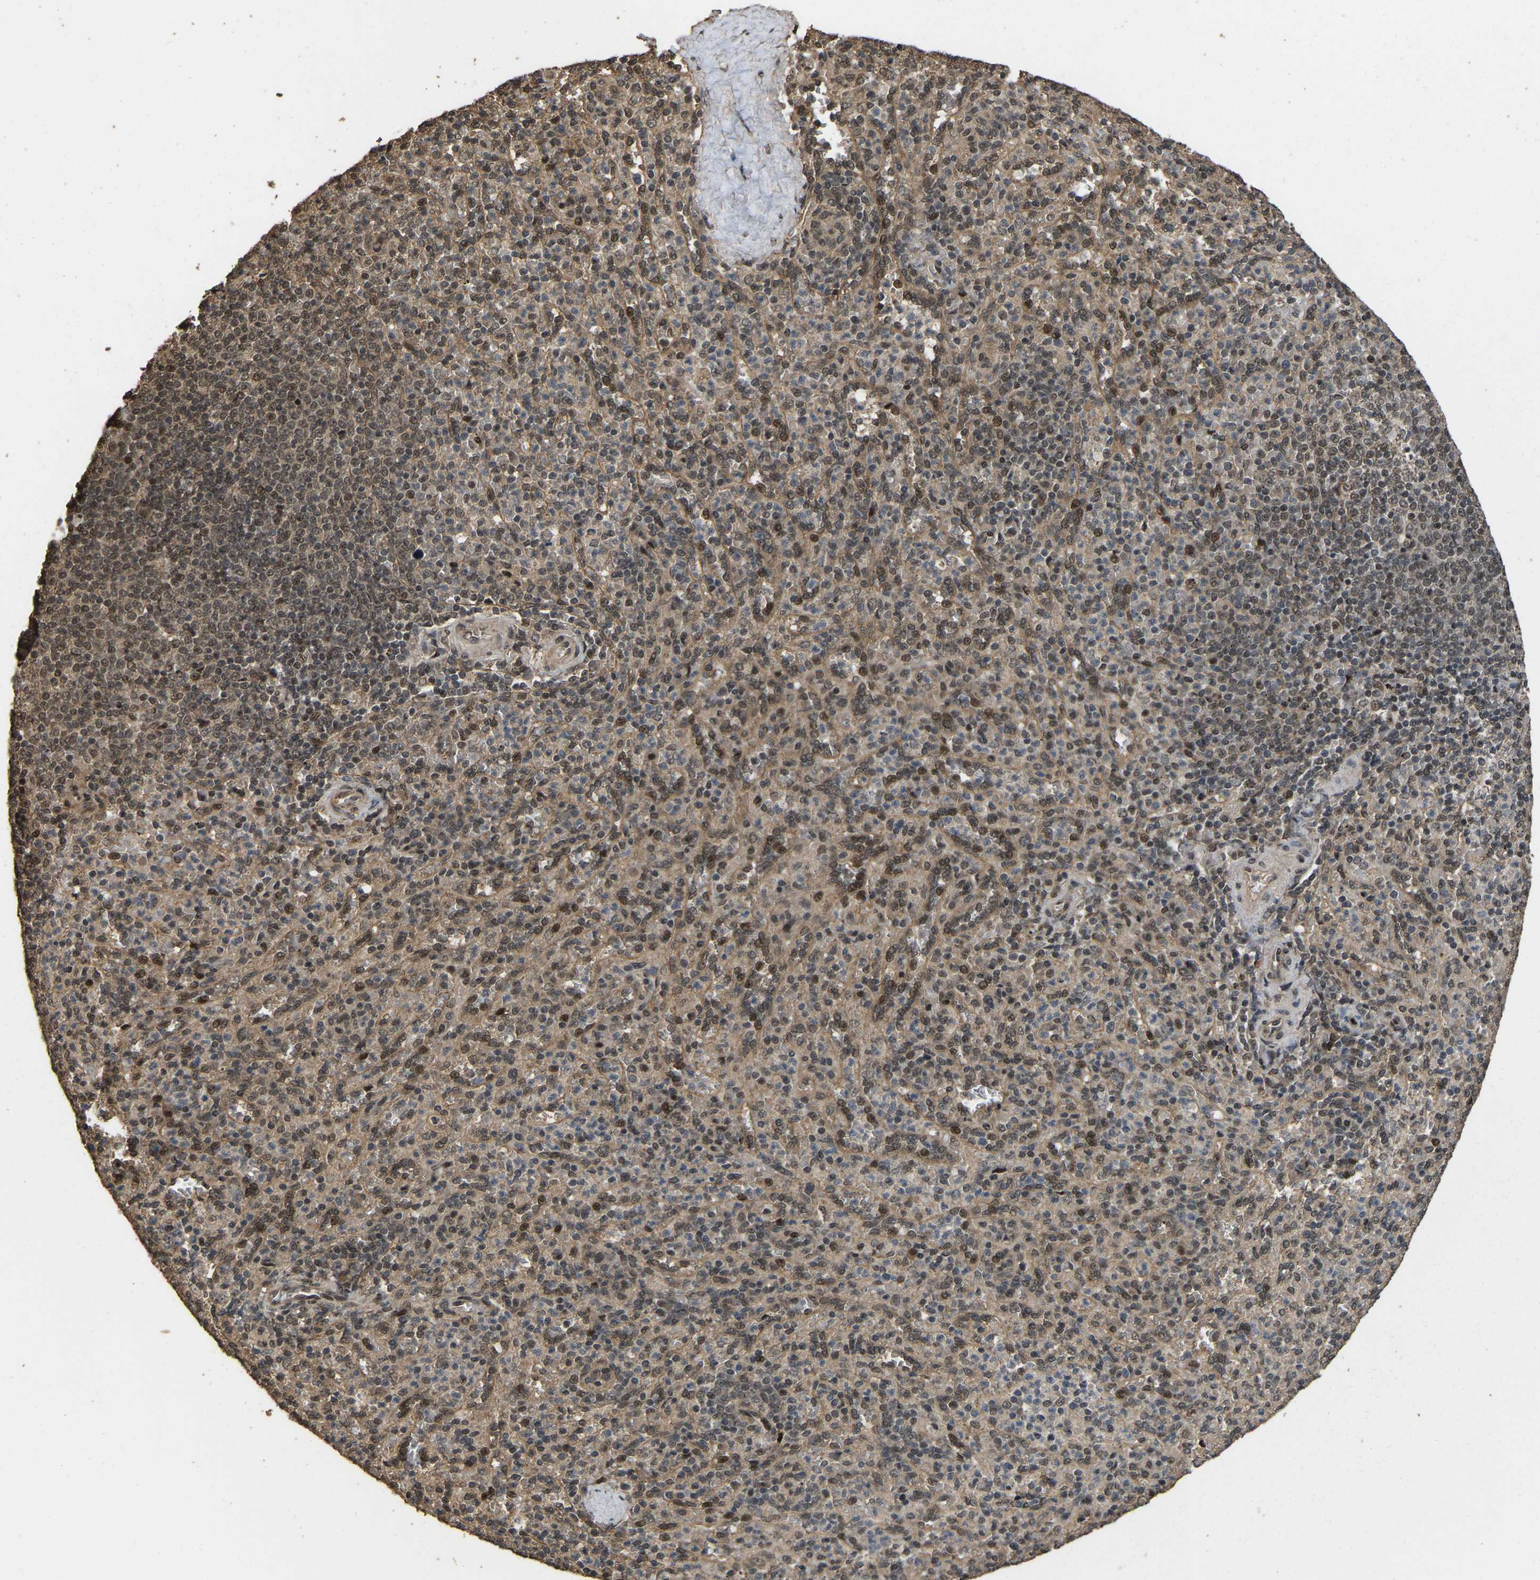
{"staining": {"intensity": "moderate", "quantity": "25%-75%", "location": "nuclear"}, "tissue": "spleen", "cell_type": "Cells in red pulp", "image_type": "normal", "snomed": [{"axis": "morphology", "description": "Normal tissue, NOS"}, {"axis": "topography", "description": "Spleen"}], "caption": "High-magnification brightfield microscopy of unremarkable spleen stained with DAB (3,3'-diaminobenzidine) (brown) and counterstained with hematoxylin (blue). cells in red pulp exhibit moderate nuclear positivity is appreciated in approximately25%-75% of cells. Immunohistochemistry stains the protein of interest in brown and the nuclei are stained blue.", "gene": "ARHGAP23", "patient": {"sex": "male", "age": 36}}